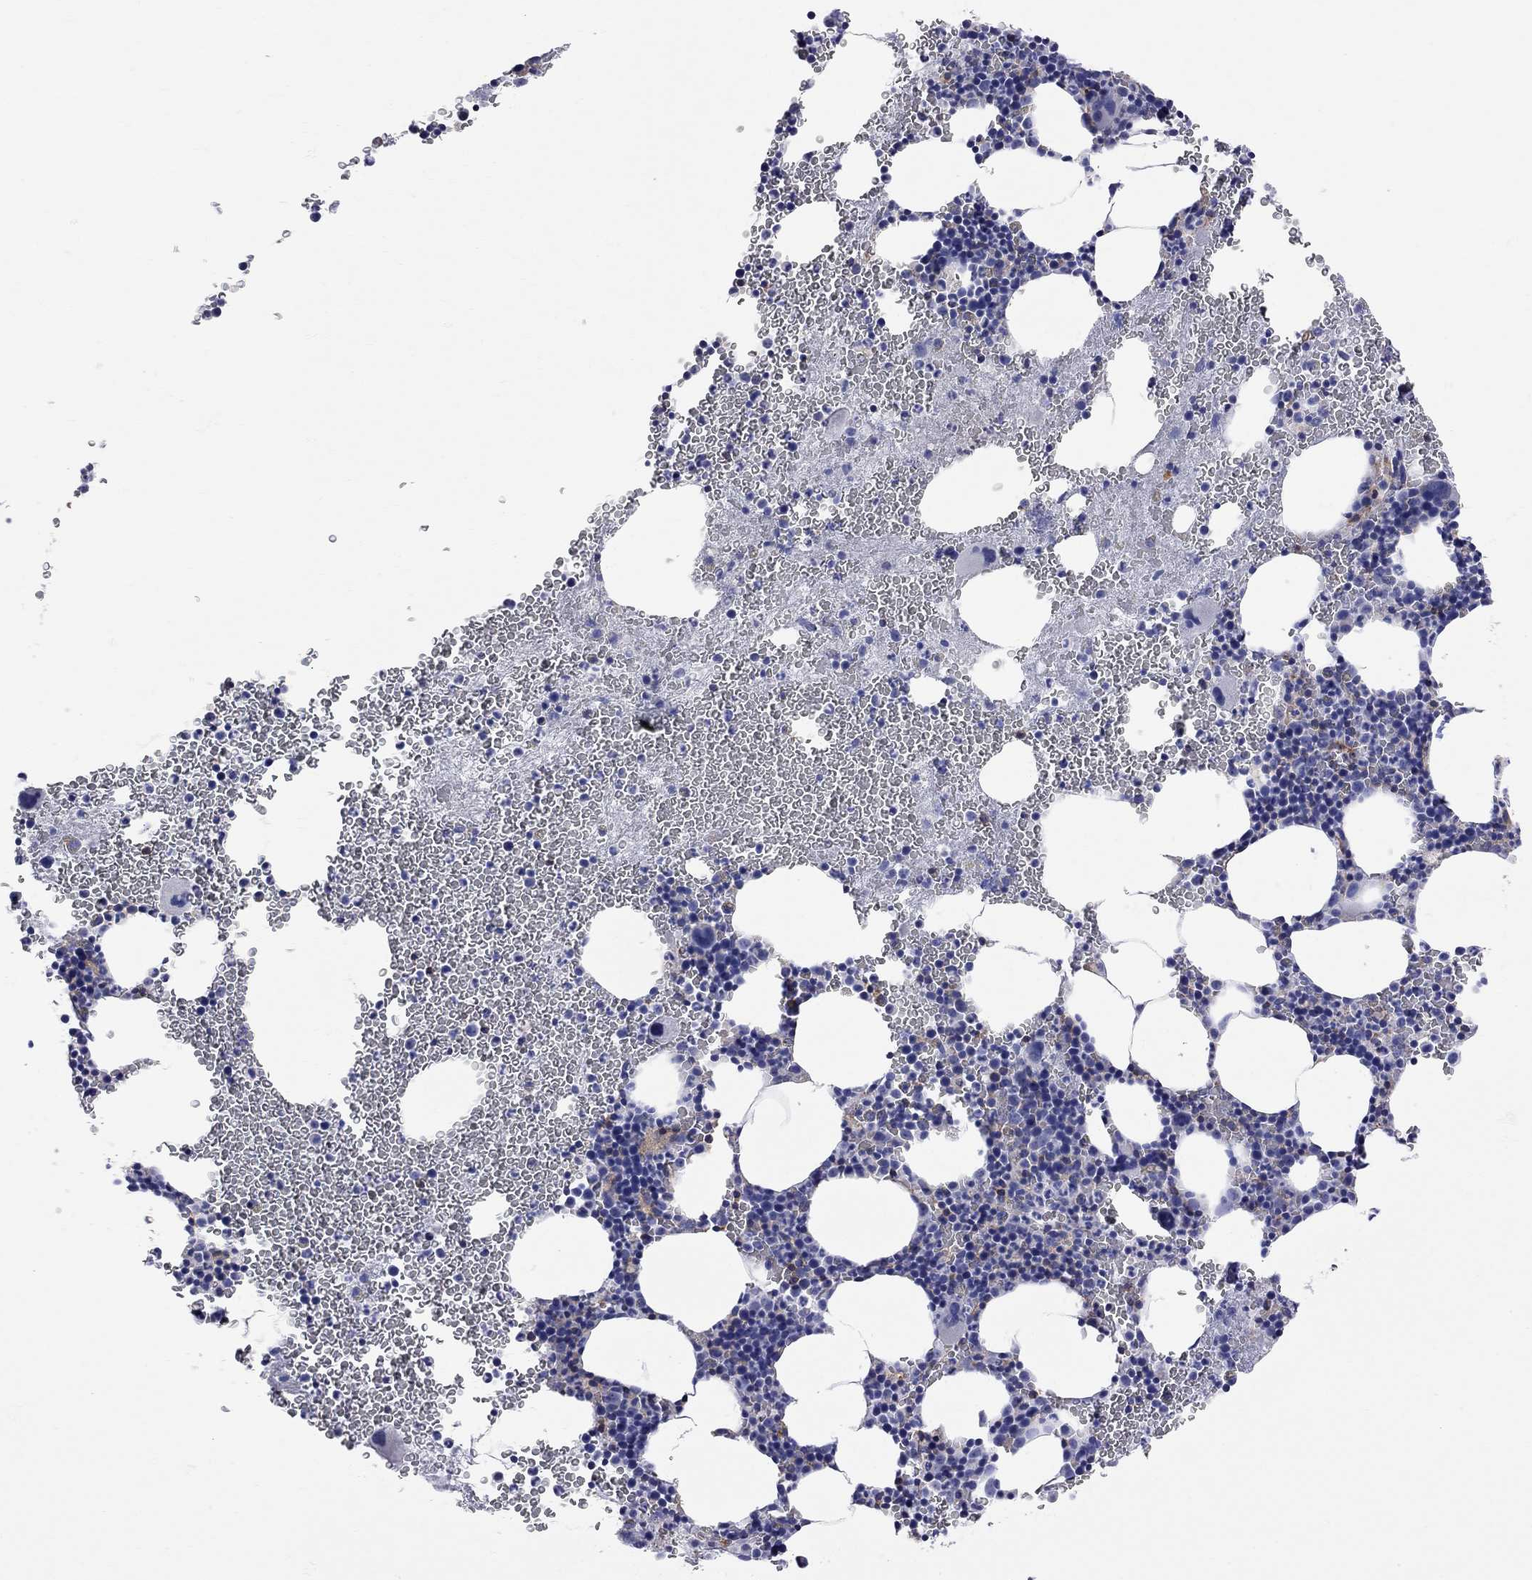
{"staining": {"intensity": "moderate", "quantity": "<25%", "location": "cytoplasmic/membranous"}, "tissue": "bone marrow", "cell_type": "Hematopoietic cells", "image_type": "normal", "snomed": [{"axis": "morphology", "description": "Normal tissue, NOS"}, {"axis": "topography", "description": "Bone marrow"}], "caption": "Brown immunohistochemical staining in unremarkable human bone marrow shows moderate cytoplasmic/membranous positivity in about <25% of hematopoietic cells. Immunohistochemistry stains the protein of interest in brown and the nuclei are stained blue.", "gene": "ABI3", "patient": {"sex": "male", "age": 50}}